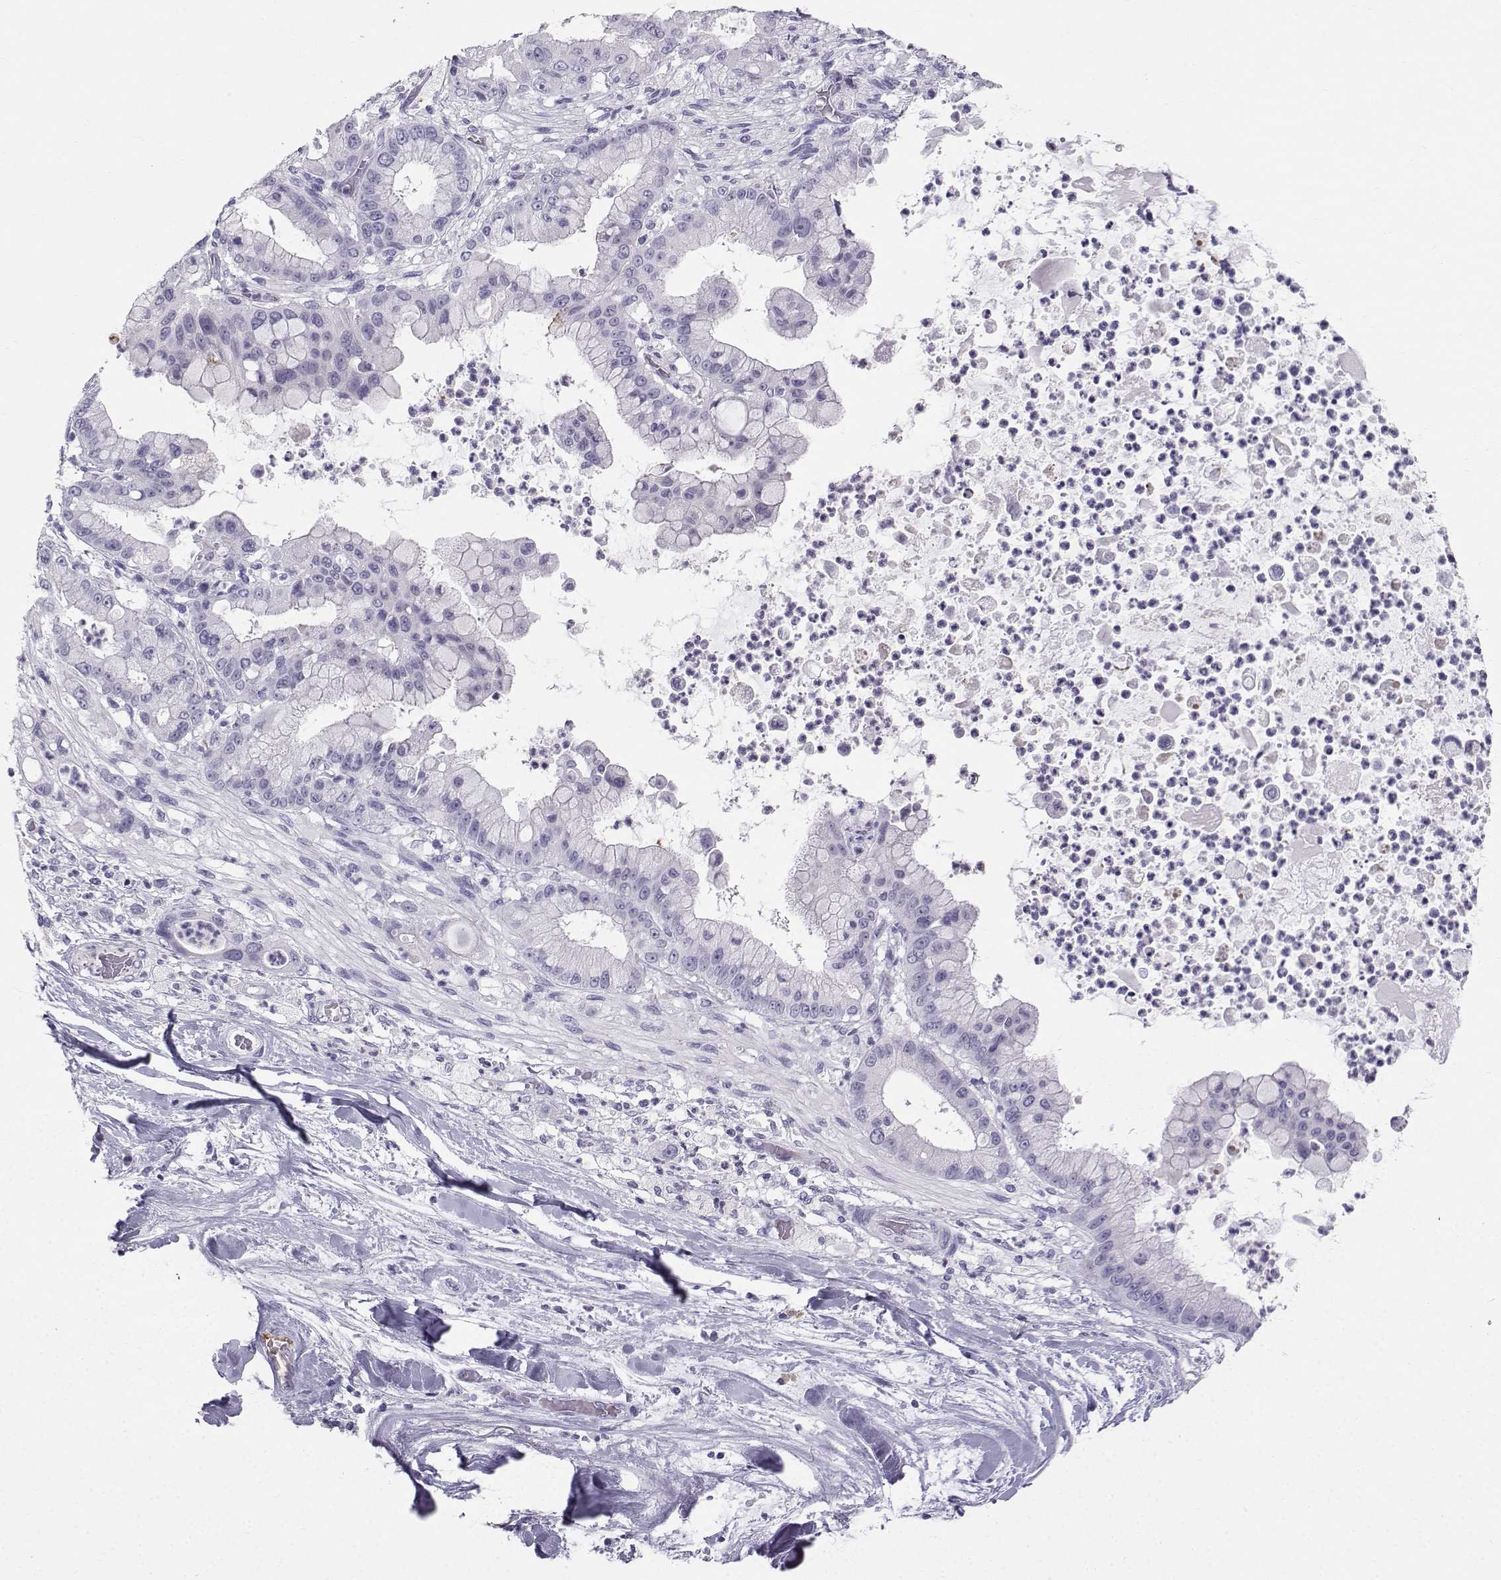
{"staining": {"intensity": "negative", "quantity": "none", "location": "none"}, "tissue": "liver cancer", "cell_type": "Tumor cells", "image_type": "cancer", "snomed": [{"axis": "morphology", "description": "Cholangiocarcinoma"}, {"axis": "topography", "description": "Liver"}], "caption": "Tumor cells show no significant positivity in liver cholangiocarcinoma.", "gene": "IQCD", "patient": {"sex": "female", "age": 54}}